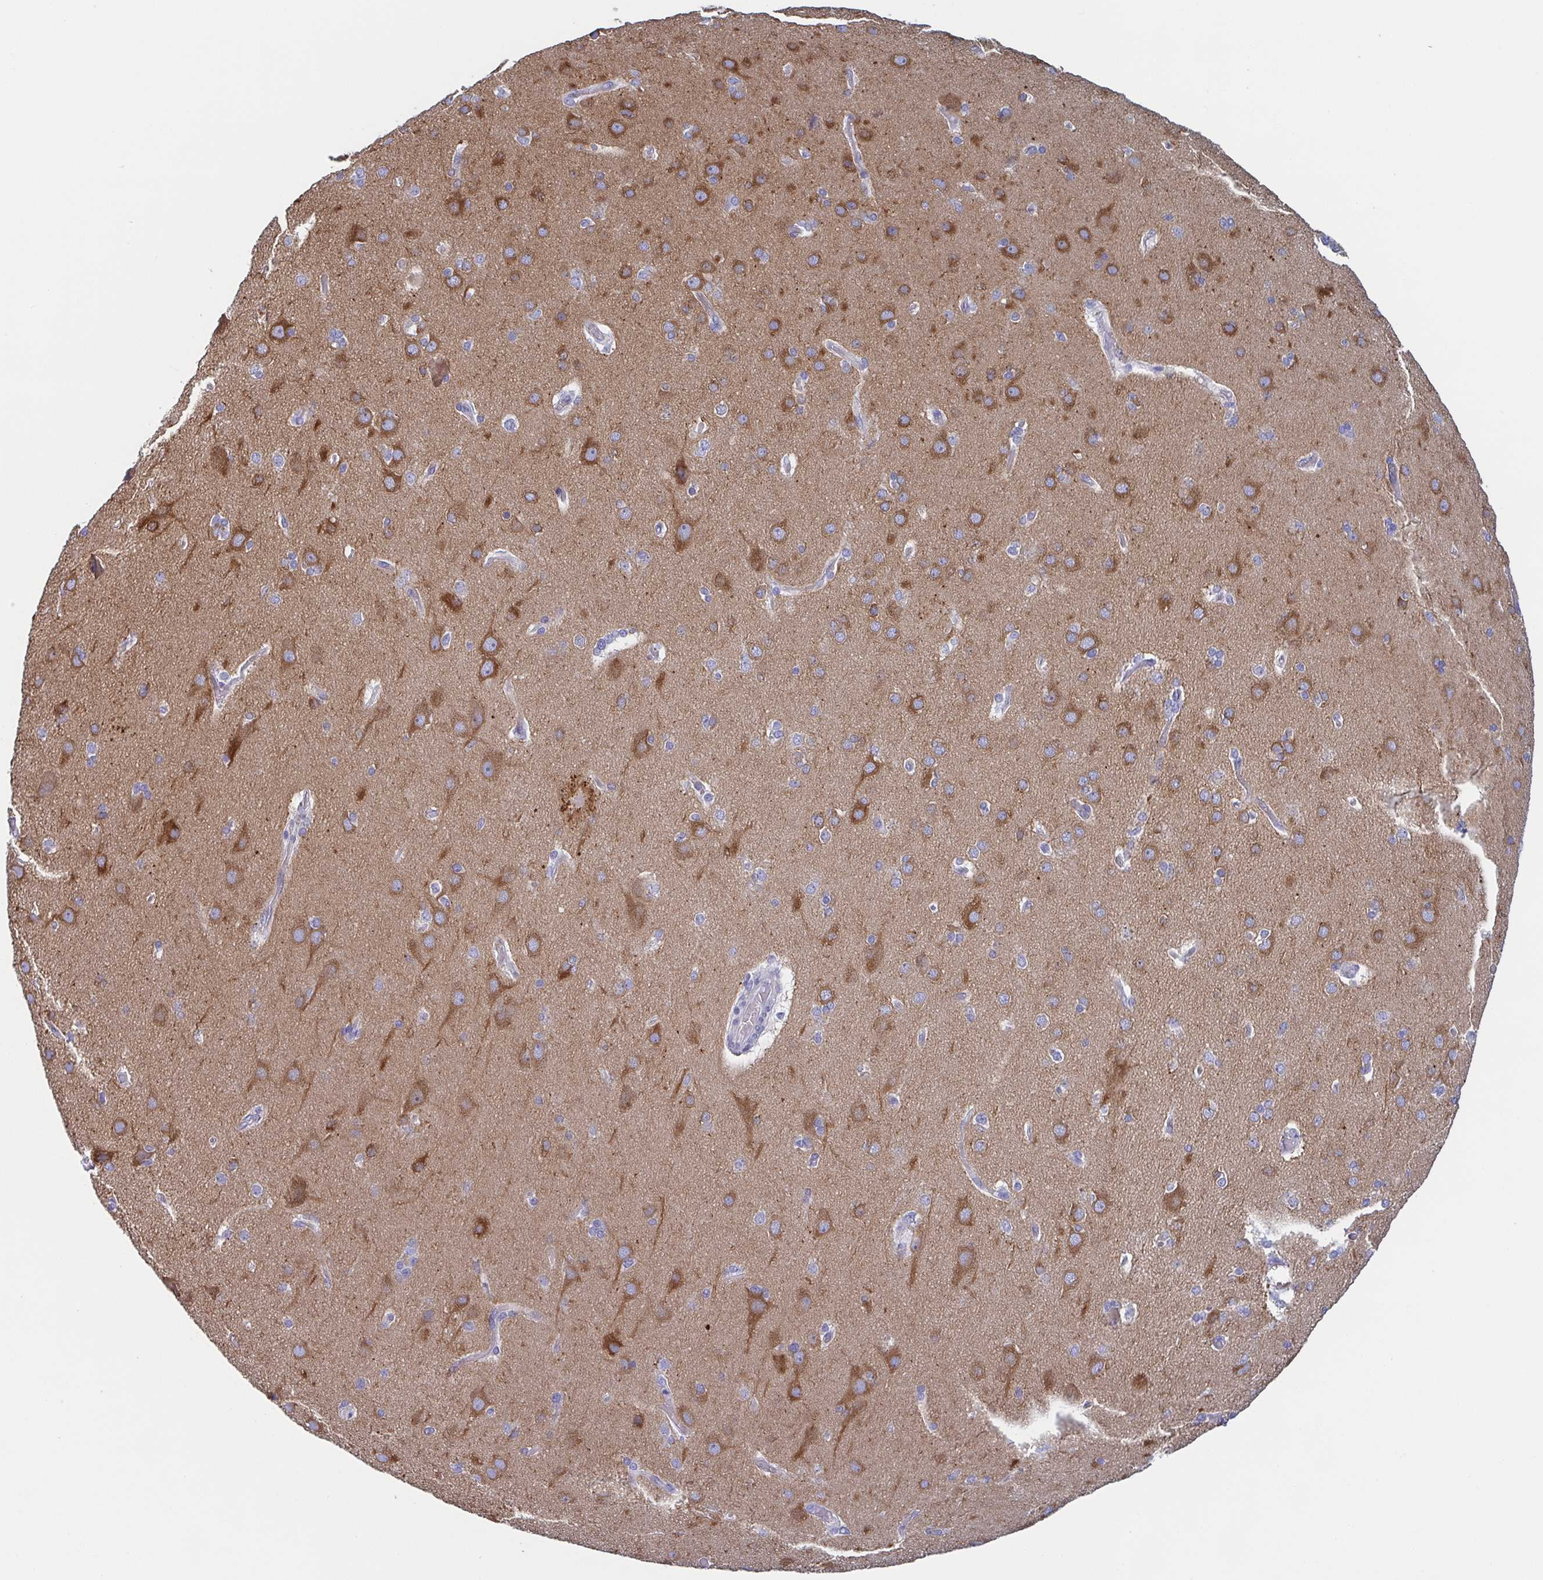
{"staining": {"intensity": "negative", "quantity": "none", "location": "none"}, "tissue": "cerebral cortex", "cell_type": "Endothelial cells", "image_type": "normal", "snomed": [{"axis": "morphology", "description": "Normal tissue, NOS"}, {"axis": "morphology", "description": "Glioma, malignant, High grade"}, {"axis": "topography", "description": "Cerebral cortex"}], "caption": "High power microscopy histopathology image of an IHC image of normal cerebral cortex, revealing no significant positivity in endothelial cells. (DAB (3,3'-diaminobenzidine) IHC, high magnification).", "gene": "DYNC1I1", "patient": {"sex": "male", "age": 71}}